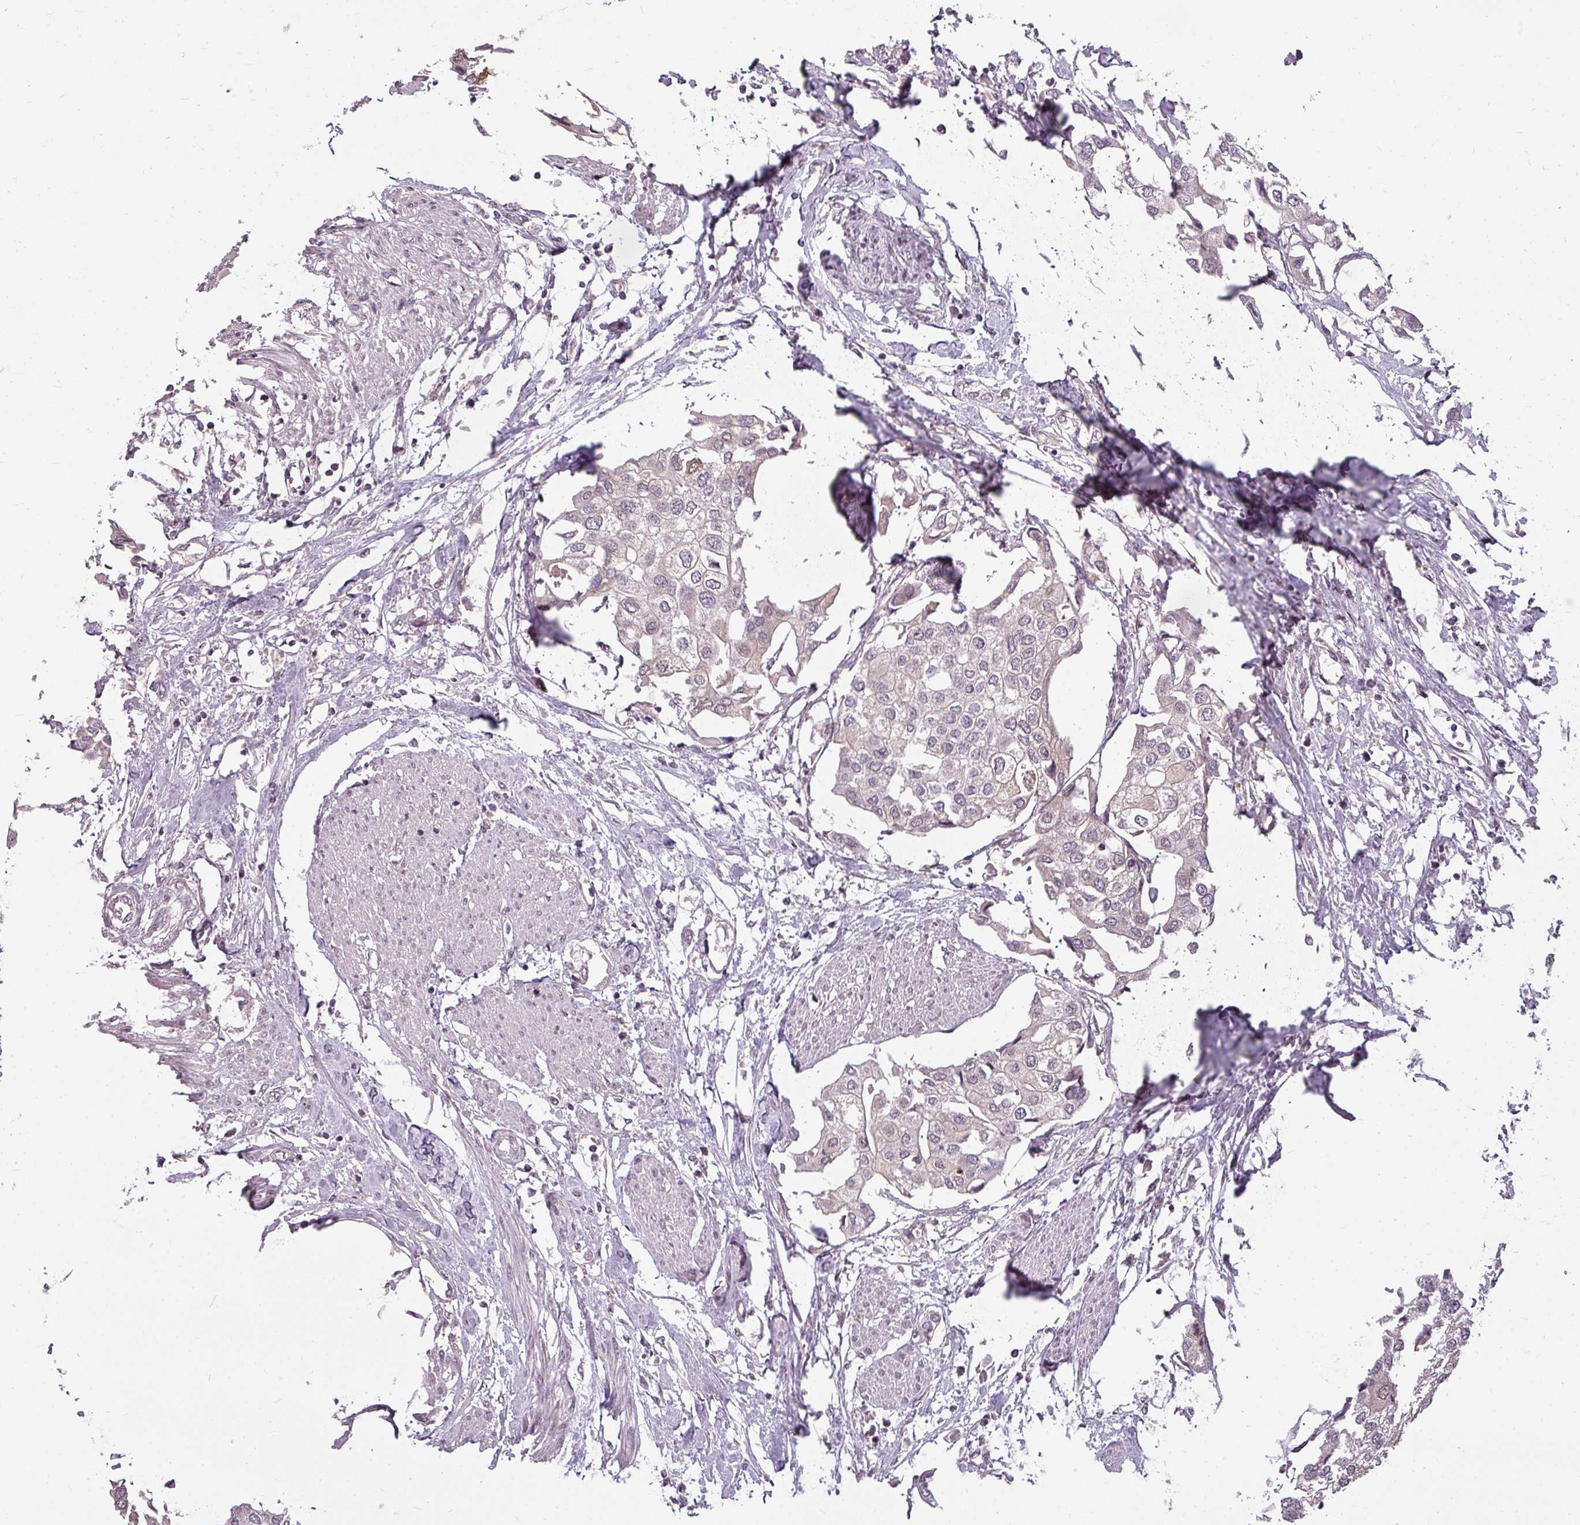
{"staining": {"intensity": "negative", "quantity": "none", "location": "none"}, "tissue": "urothelial cancer", "cell_type": "Tumor cells", "image_type": "cancer", "snomed": [{"axis": "morphology", "description": "Urothelial carcinoma, High grade"}, {"axis": "topography", "description": "Urinary bladder"}], "caption": "Immunohistochemical staining of human urothelial cancer exhibits no significant expression in tumor cells.", "gene": "CLIC1", "patient": {"sex": "male", "age": 64}}